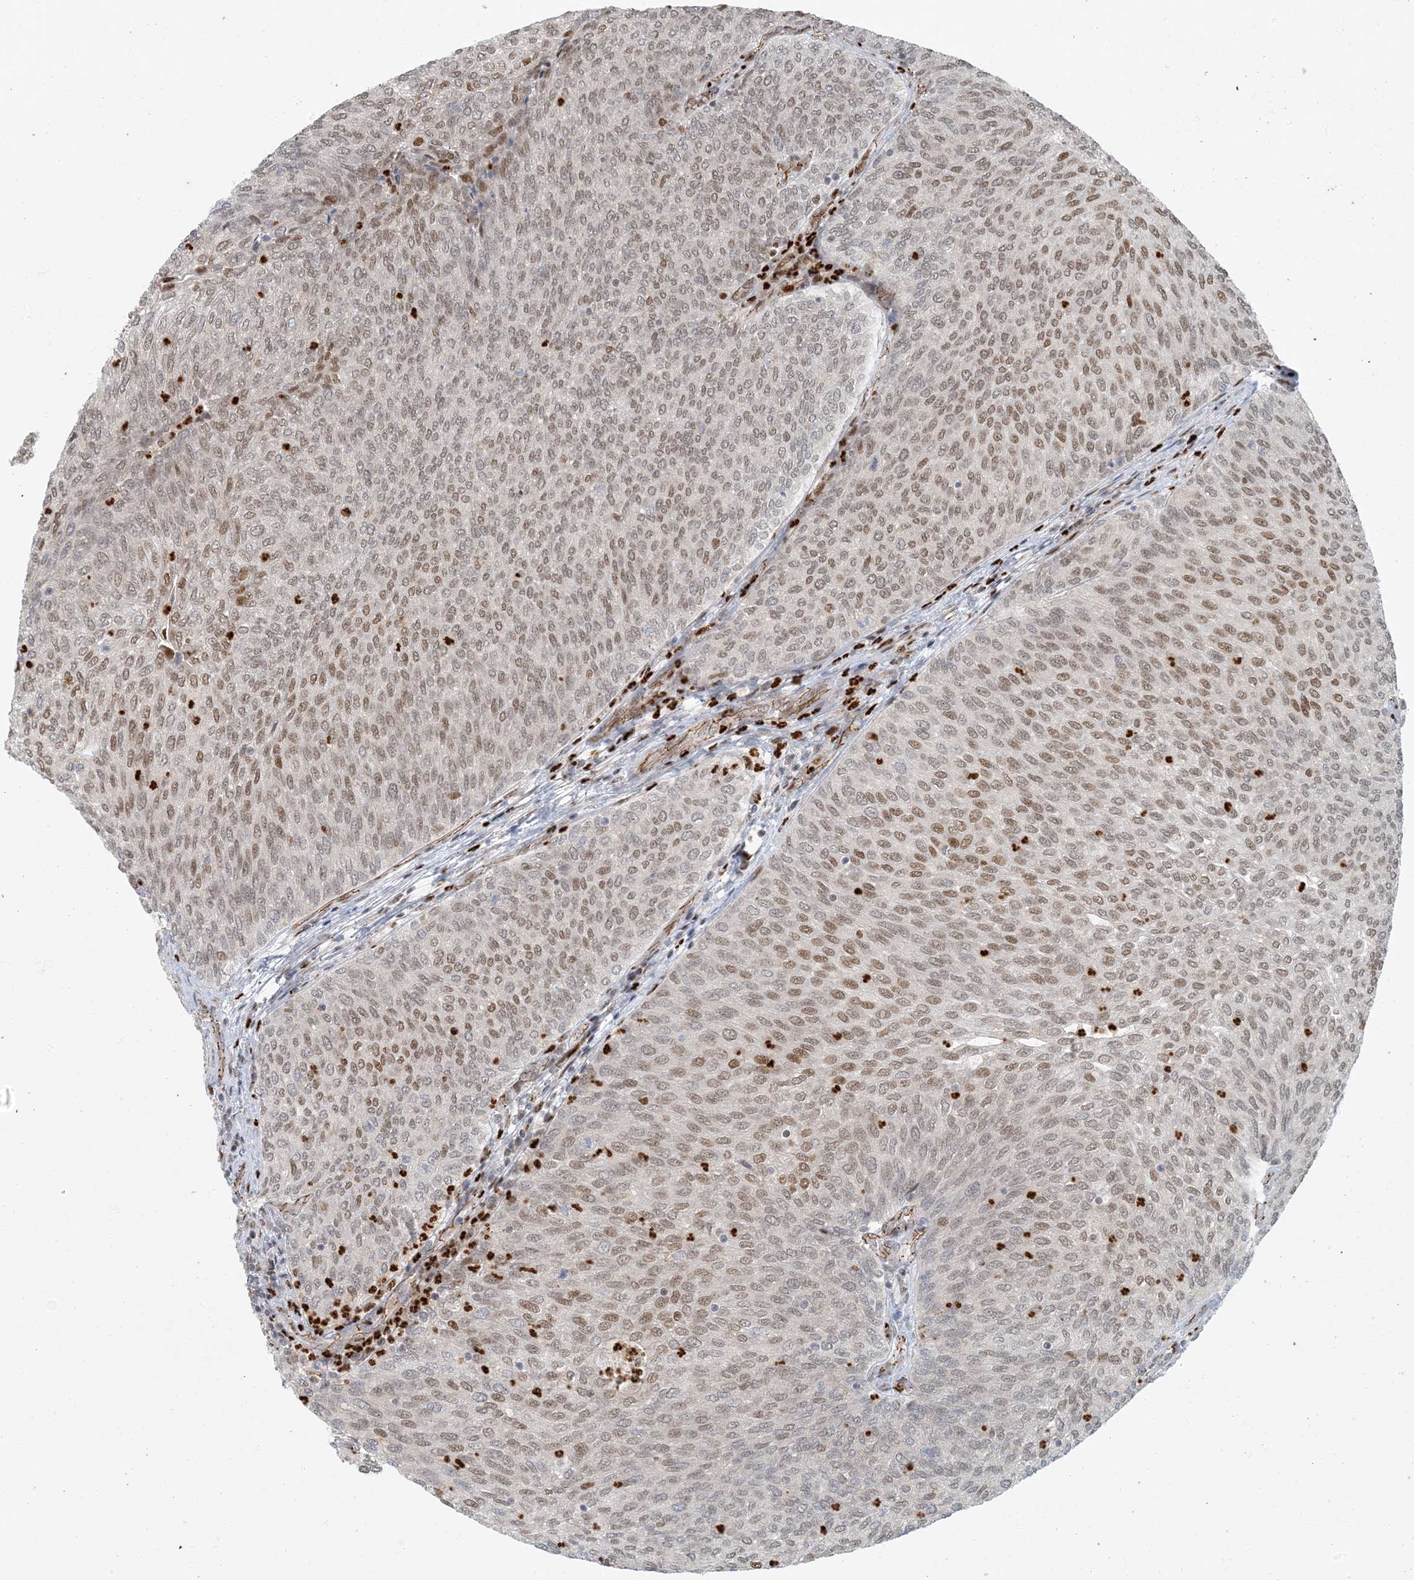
{"staining": {"intensity": "weak", "quantity": ">75%", "location": "nuclear"}, "tissue": "urothelial cancer", "cell_type": "Tumor cells", "image_type": "cancer", "snomed": [{"axis": "morphology", "description": "Urothelial carcinoma, Low grade"}, {"axis": "topography", "description": "Urinary bladder"}], "caption": "Weak nuclear staining for a protein is appreciated in about >75% of tumor cells of urothelial cancer using immunohistochemistry (IHC).", "gene": "AK9", "patient": {"sex": "female", "age": 79}}